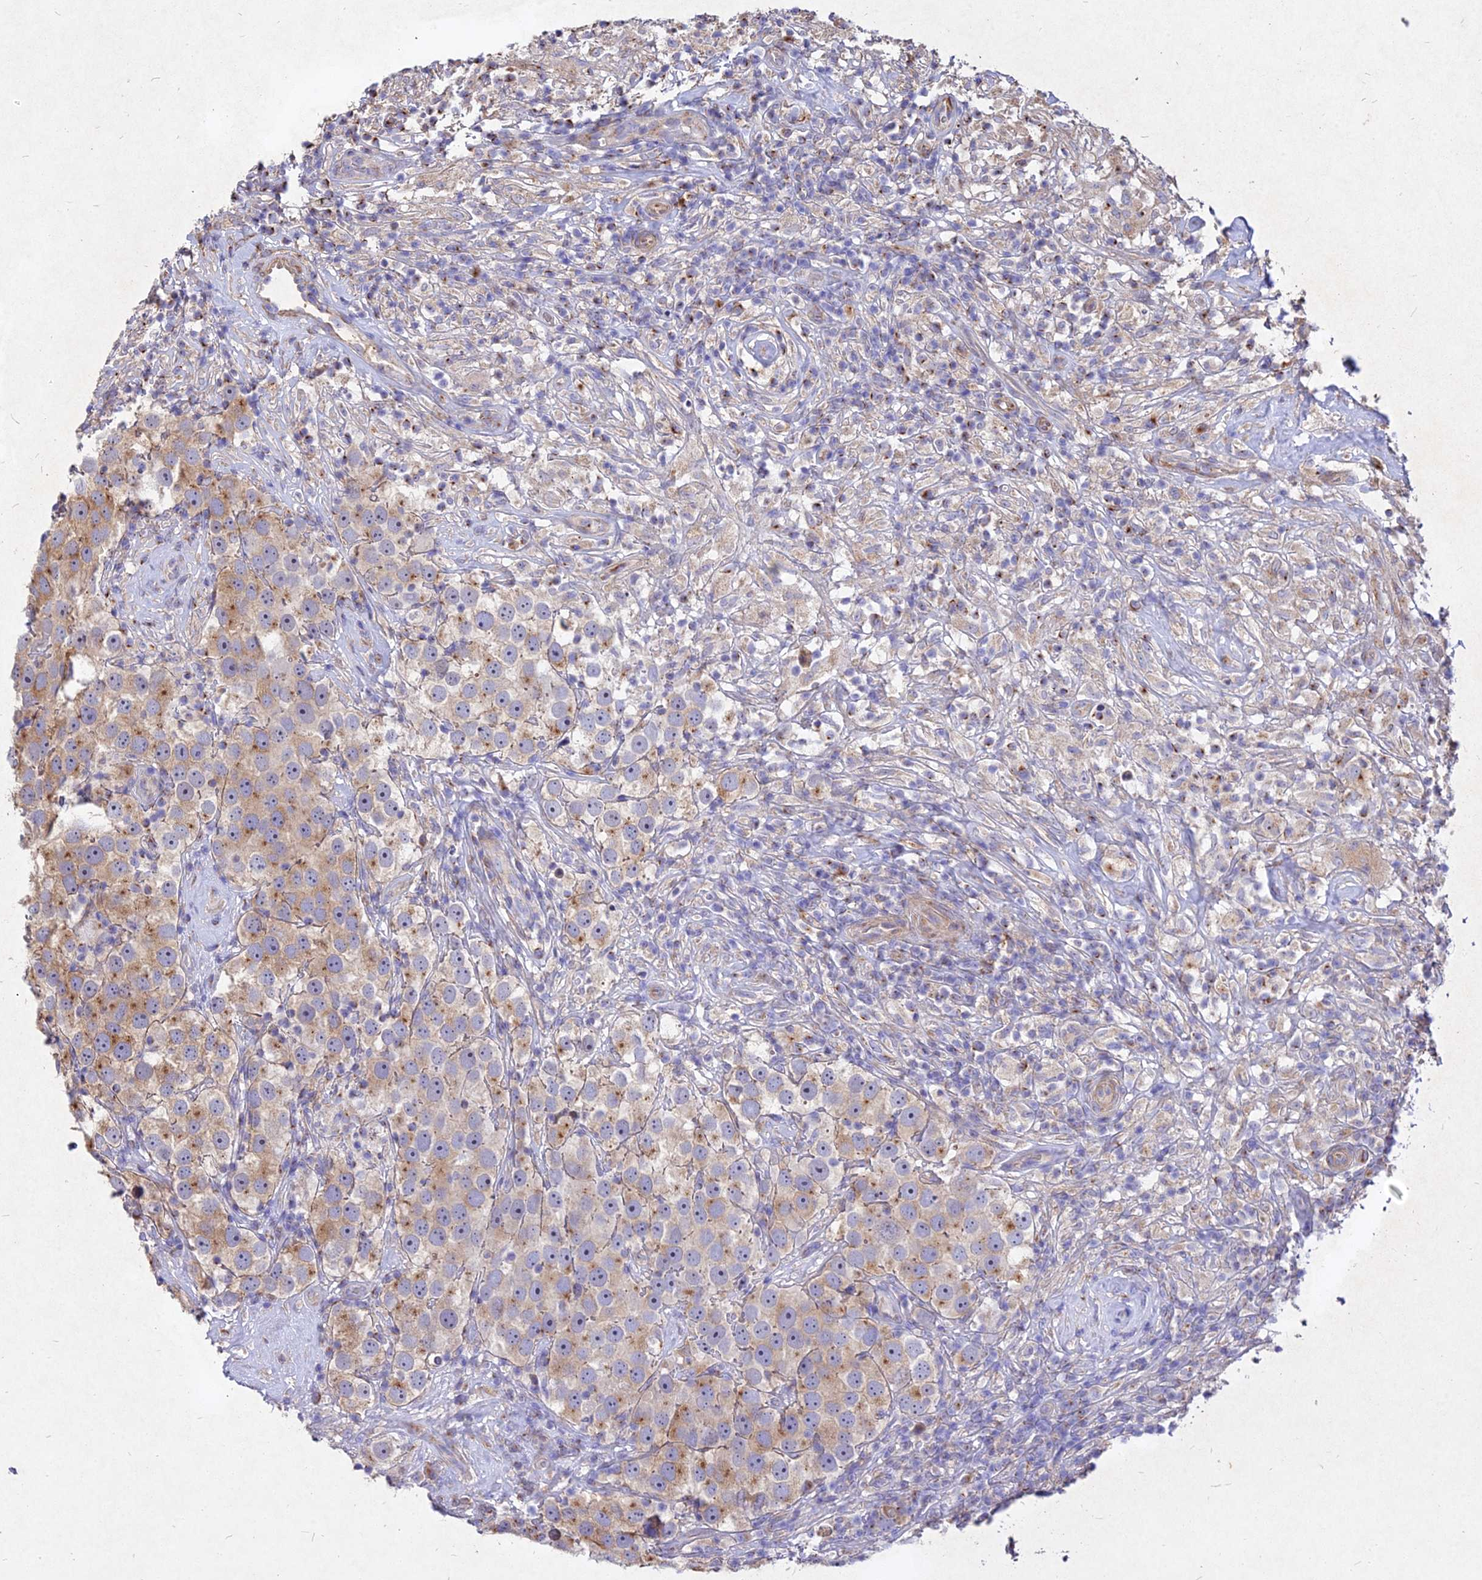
{"staining": {"intensity": "moderate", "quantity": "25%-75%", "location": "cytoplasmic/membranous"}, "tissue": "testis cancer", "cell_type": "Tumor cells", "image_type": "cancer", "snomed": [{"axis": "morphology", "description": "Seminoma, NOS"}, {"axis": "topography", "description": "Testis"}], "caption": "Immunohistochemistry (IHC) (DAB) staining of human testis cancer (seminoma) reveals moderate cytoplasmic/membranous protein positivity in about 25%-75% of tumor cells.", "gene": "SKA1", "patient": {"sex": "male", "age": 49}}